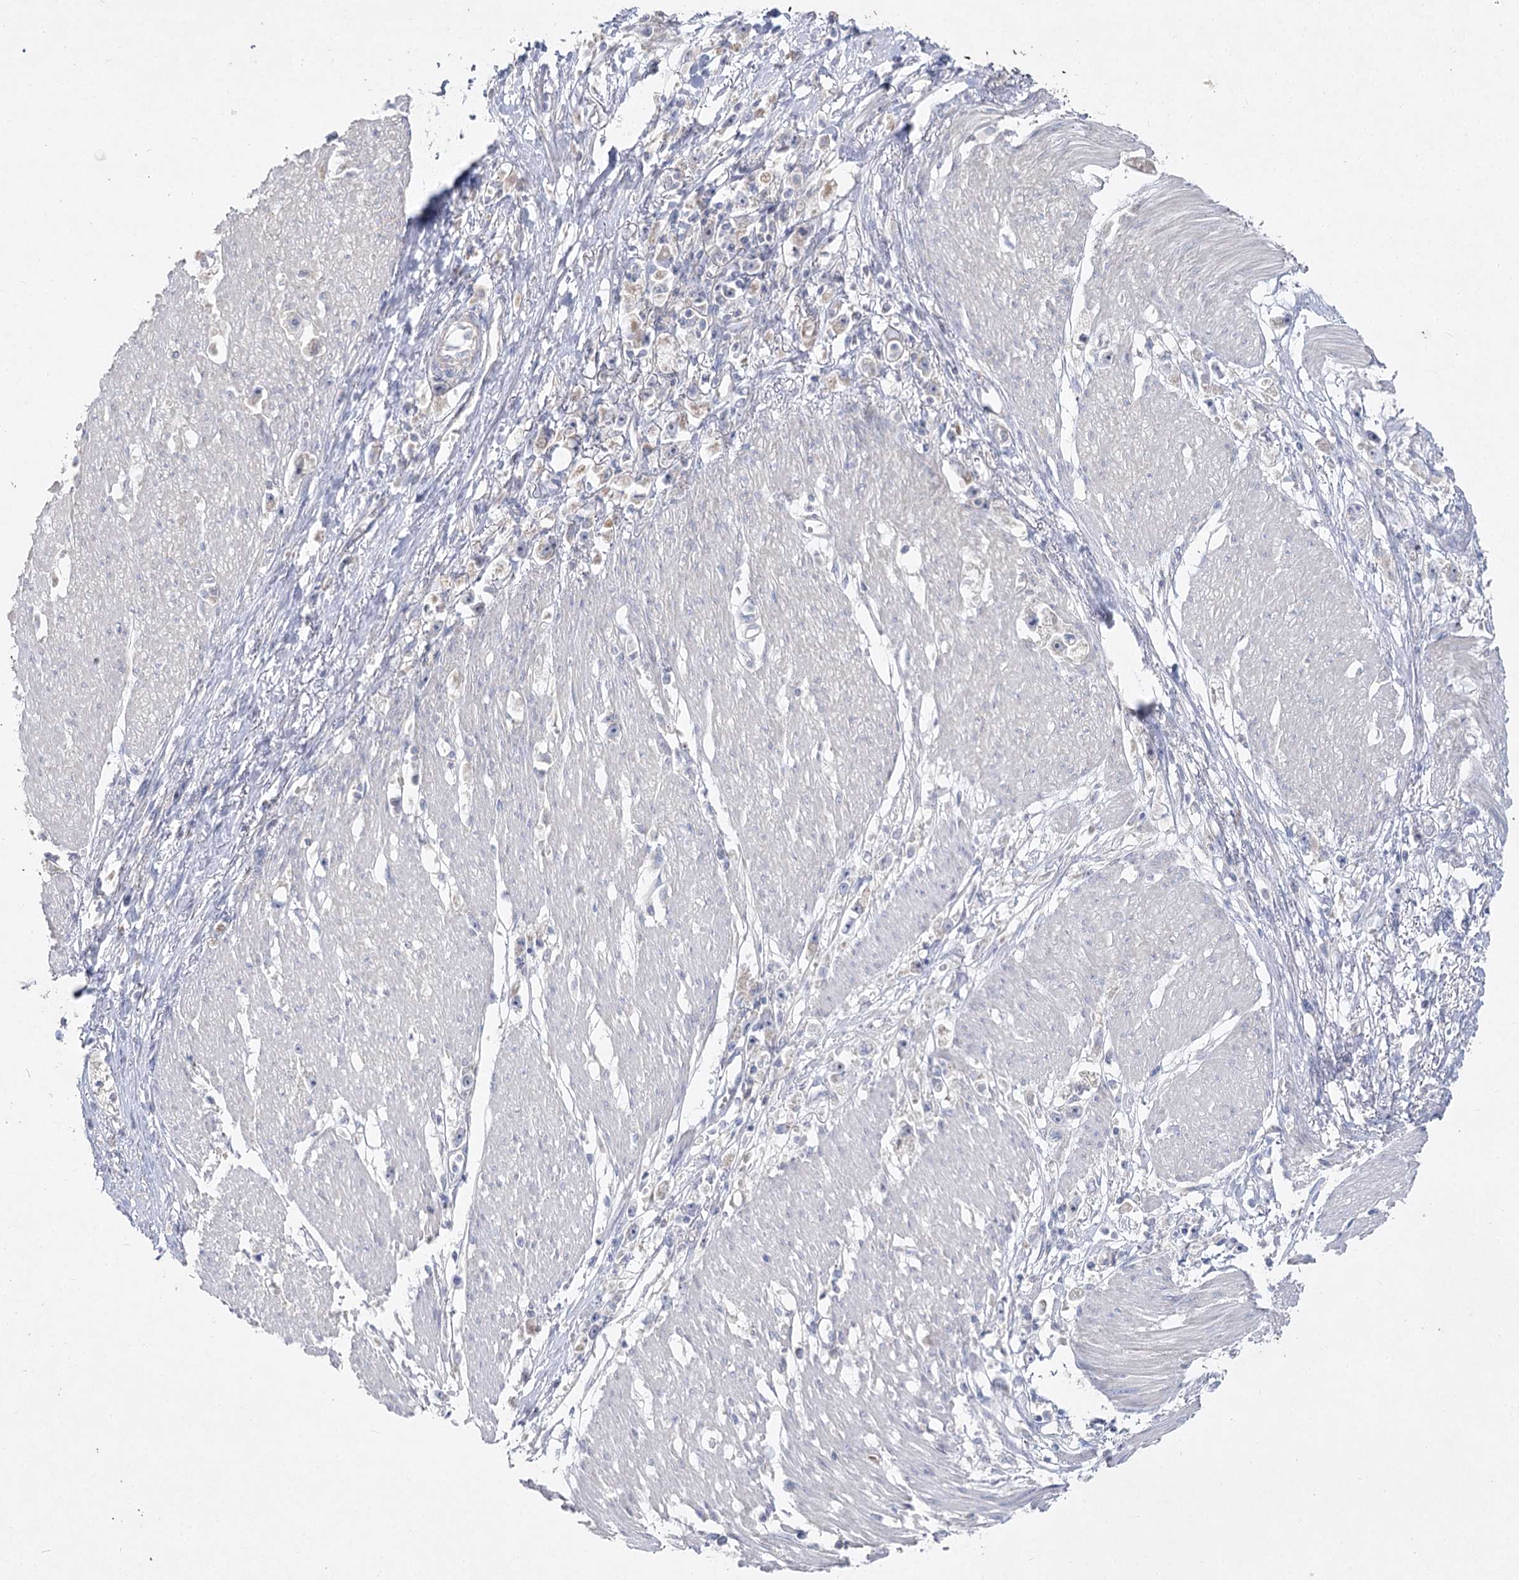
{"staining": {"intensity": "negative", "quantity": "none", "location": "none"}, "tissue": "stomach cancer", "cell_type": "Tumor cells", "image_type": "cancer", "snomed": [{"axis": "morphology", "description": "Adenocarcinoma, NOS"}, {"axis": "topography", "description": "Stomach"}], "caption": "Tumor cells are negative for brown protein staining in adenocarcinoma (stomach).", "gene": "TMEM187", "patient": {"sex": "female", "age": 59}}